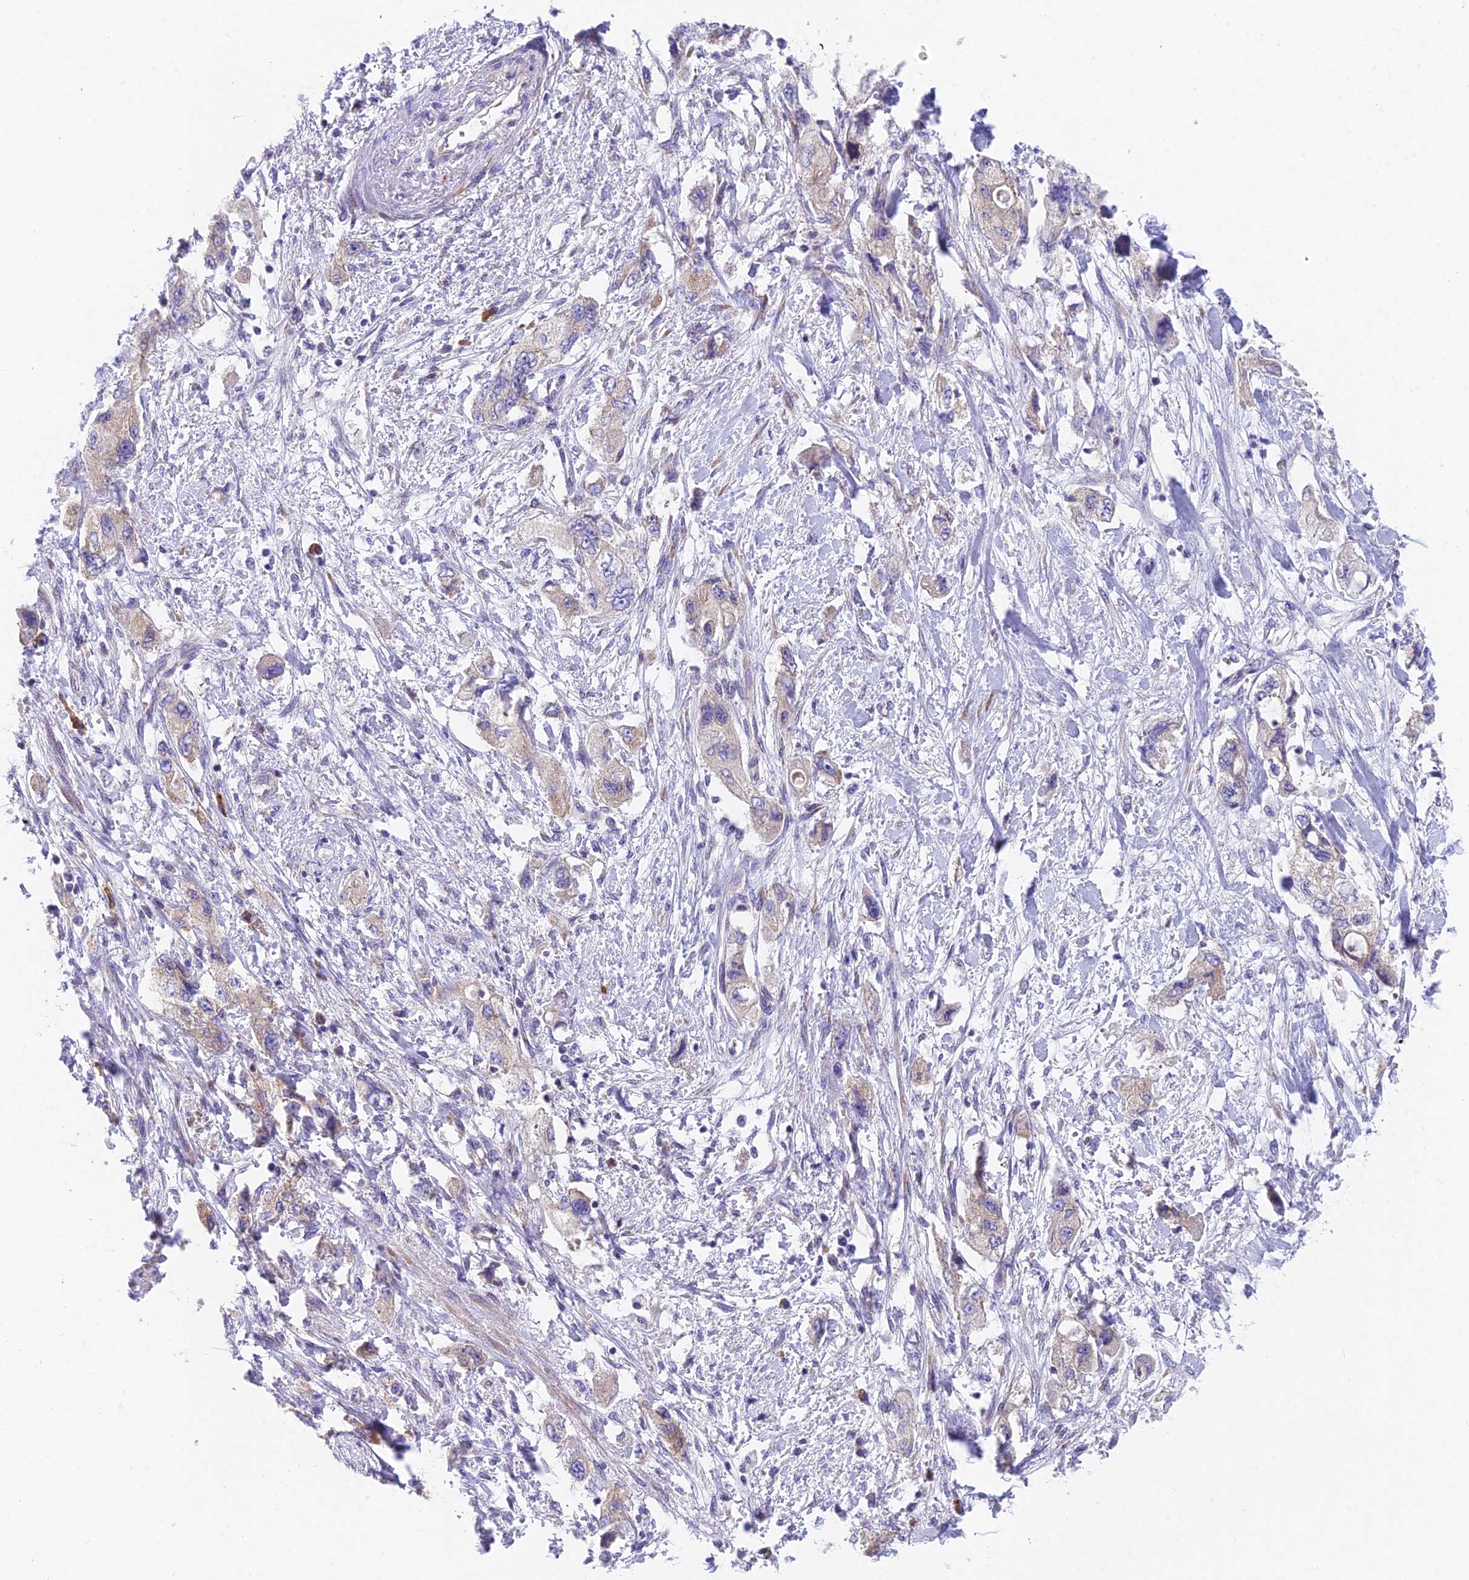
{"staining": {"intensity": "weak", "quantity": "<25%", "location": "cytoplasmic/membranous"}, "tissue": "pancreatic cancer", "cell_type": "Tumor cells", "image_type": "cancer", "snomed": [{"axis": "morphology", "description": "Adenocarcinoma, NOS"}, {"axis": "topography", "description": "Pancreas"}], "caption": "The immunohistochemistry (IHC) micrograph has no significant expression in tumor cells of pancreatic cancer (adenocarcinoma) tissue.", "gene": "MVB12A", "patient": {"sex": "female", "age": 73}}